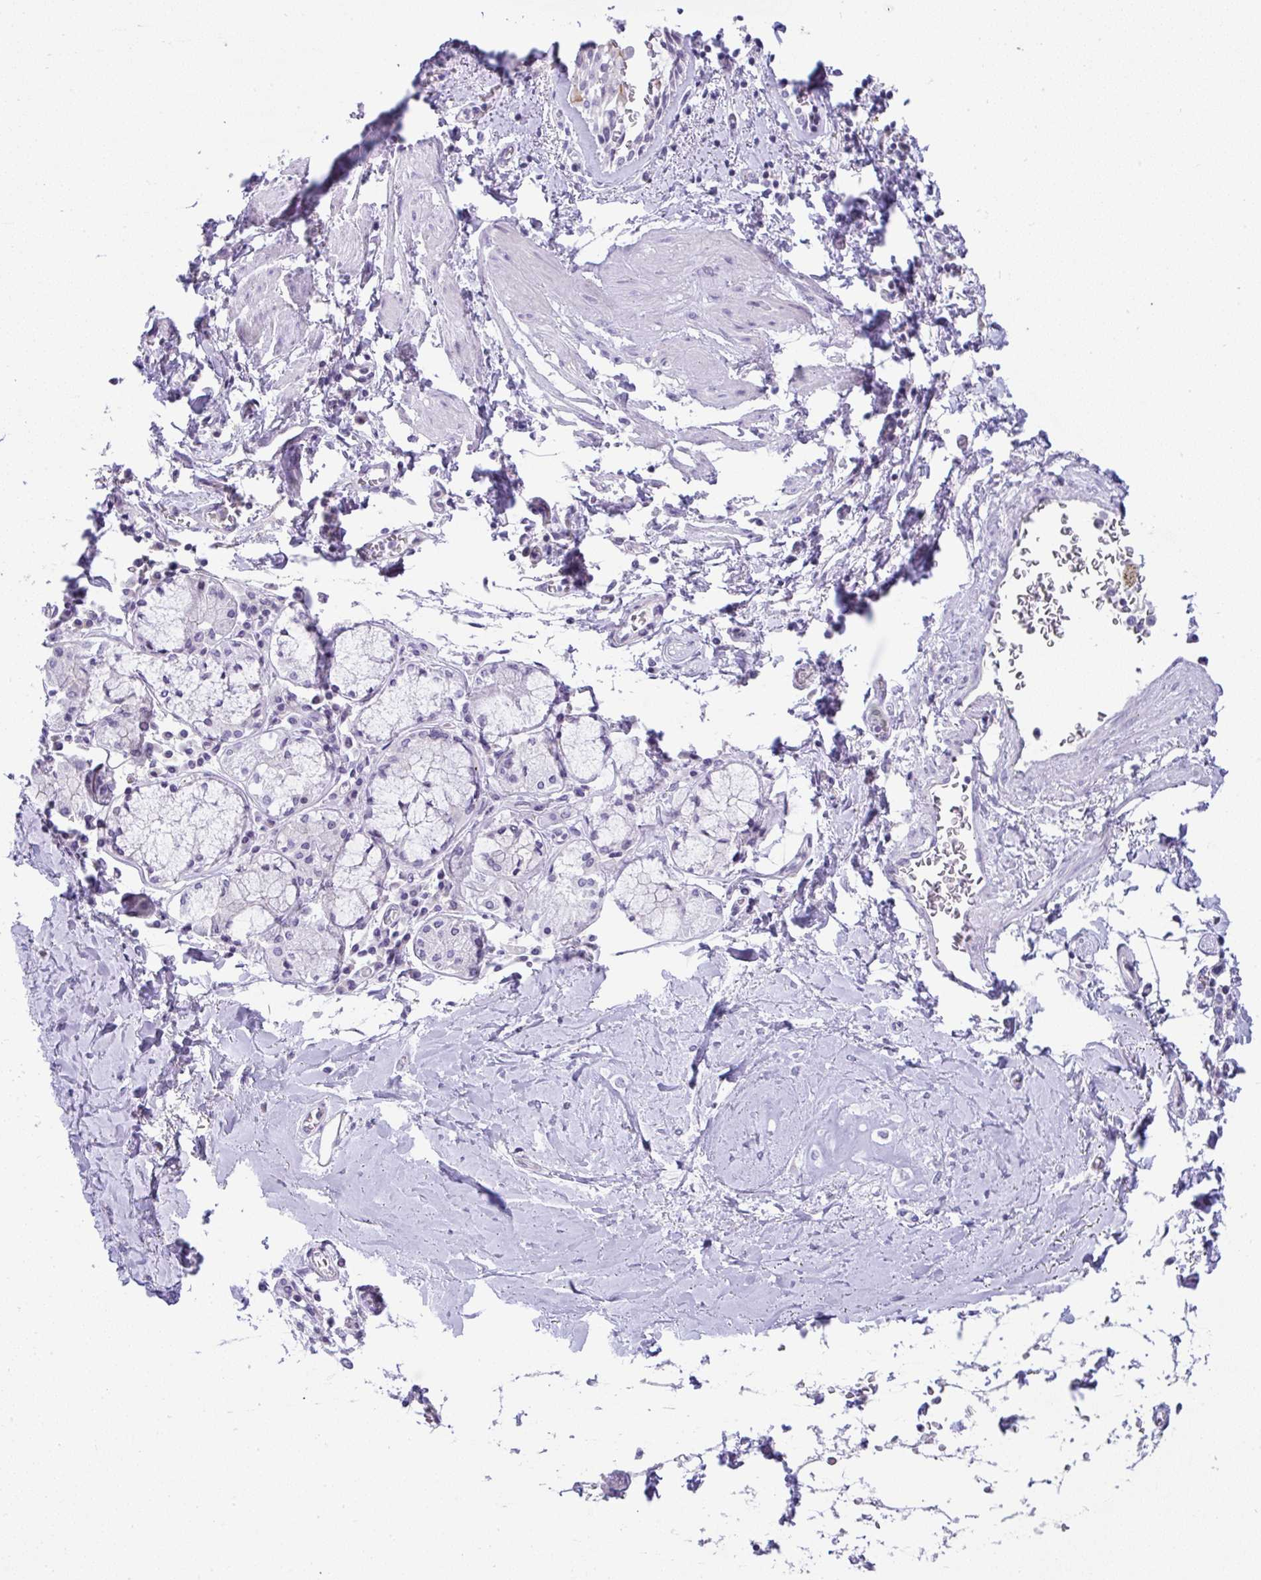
{"staining": {"intensity": "weak", "quantity": "<25%", "location": "nuclear"}, "tissue": "soft tissue", "cell_type": "Chondrocytes", "image_type": "normal", "snomed": [{"axis": "morphology", "description": "Normal tissue, NOS"}, {"axis": "morphology", "description": "Degeneration, NOS"}, {"axis": "topography", "description": "Cartilage tissue"}, {"axis": "topography", "description": "Lung"}], "caption": "The immunohistochemistry micrograph has no significant positivity in chondrocytes of soft tissue. (Stains: DAB immunohistochemistry with hematoxylin counter stain, Microscopy: brightfield microscopy at high magnification).", "gene": "FAM177A1", "patient": {"sex": "female", "age": 61}}